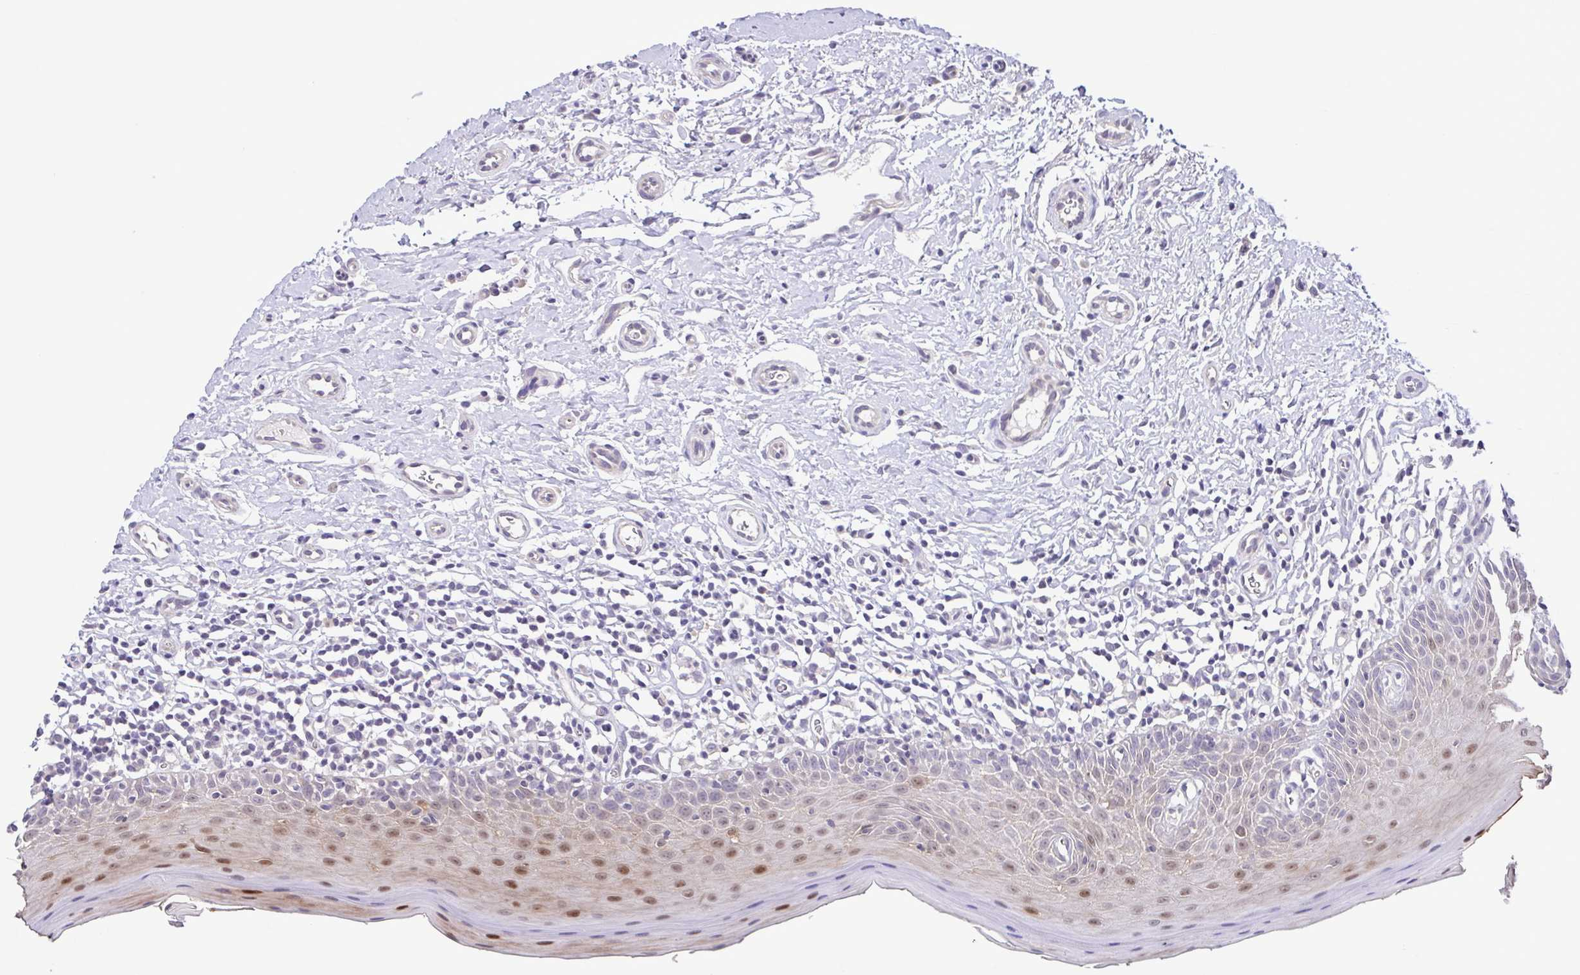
{"staining": {"intensity": "strong", "quantity": "25%-75%", "location": "cytoplasmic/membranous,nuclear"}, "tissue": "oral mucosa", "cell_type": "Squamous epithelial cells", "image_type": "normal", "snomed": [{"axis": "morphology", "description": "Normal tissue, NOS"}, {"axis": "topography", "description": "Oral tissue"}, {"axis": "topography", "description": "Tounge, NOS"}], "caption": "Strong cytoplasmic/membranous,nuclear staining is appreciated in about 25%-75% of squamous epithelial cells in normal oral mucosa.", "gene": "IL1RN", "patient": {"sex": "female", "age": 58}}